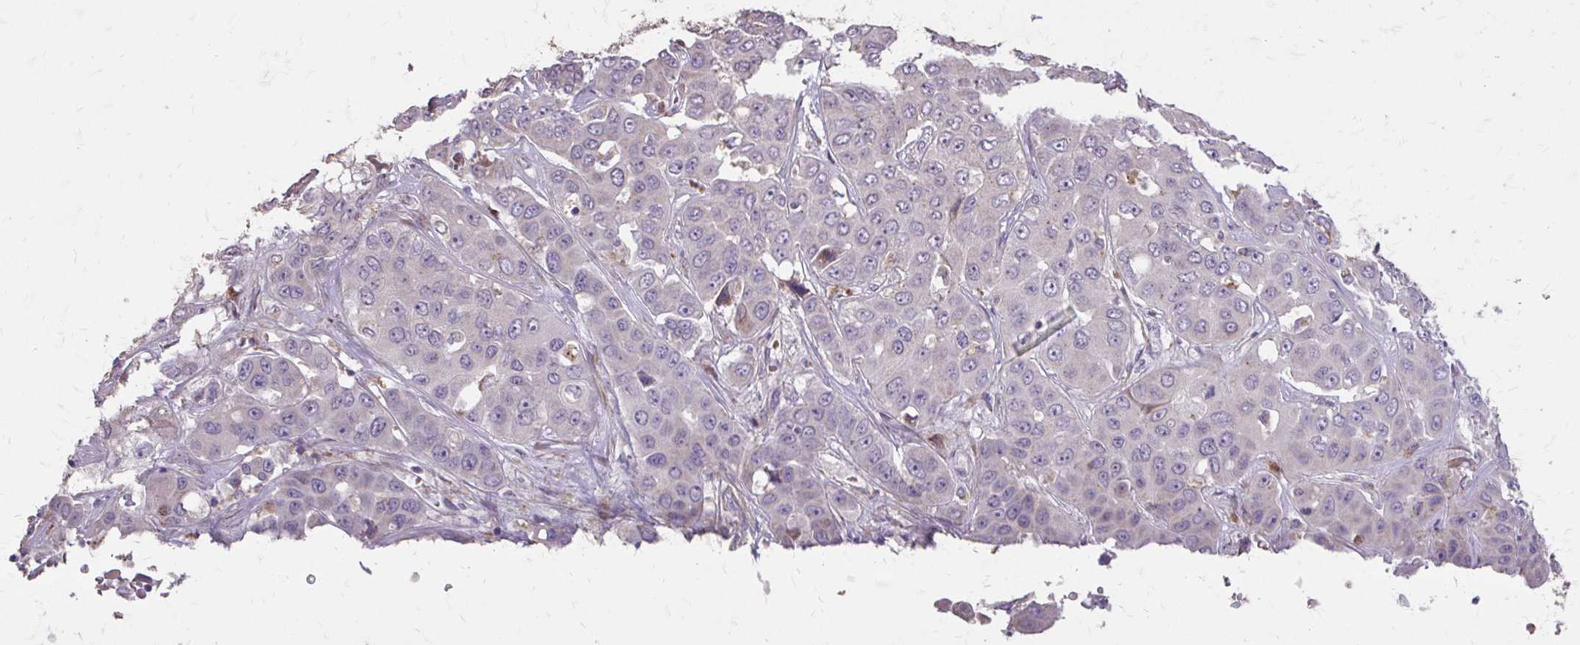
{"staining": {"intensity": "negative", "quantity": "none", "location": "none"}, "tissue": "liver cancer", "cell_type": "Tumor cells", "image_type": "cancer", "snomed": [{"axis": "morphology", "description": "Cholangiocarcinoma"}, {"axis": "topography", "description": "Liver"}], "caption": "Tumor cells show no significant expression in liver cholangiocarcinoma.", "gene": "MYORG", "patient": {"sex": "female", "age": 52}}